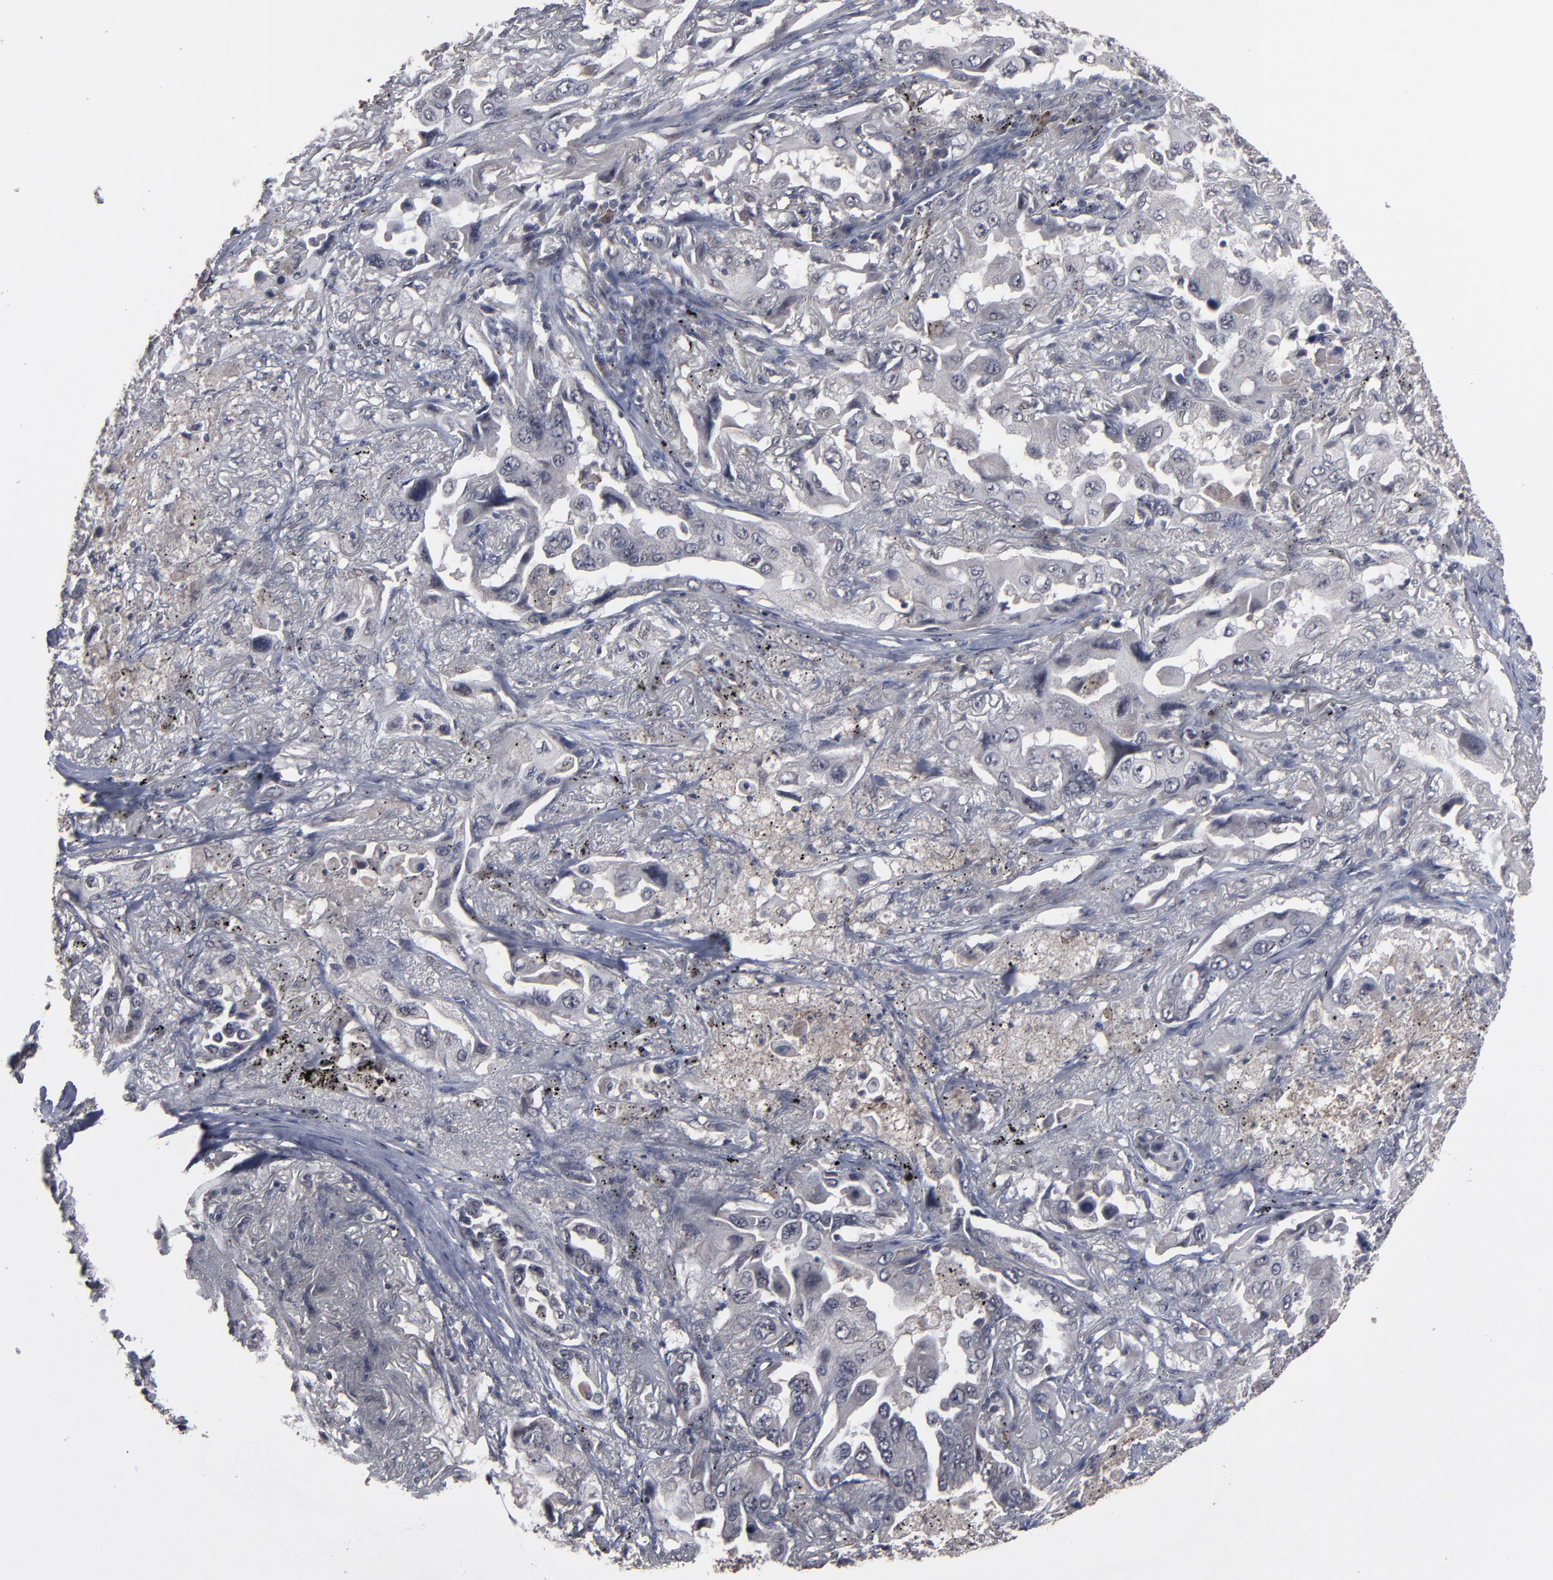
{"staining": {"intensity": "weak", "quantity": "<25%", "location": "nuclear"}, "tissue": "lung cancer", "cell_type": "Tumor cells", "image_type": "cancer", "snomed": [{"axis": "morphology", "description": "Adenocarcinoma, NOS"}, {"axis": "topography", "description": "Lung"}], "caption": "IHC histopathology image of neoplastic tissue: human lung cancer (adenocarcinoma) stained with DAB shows no significant protein positivity in tumor cells.", "gene": "SLC22A17", "patient": {"sex": "female", "age": 65}}